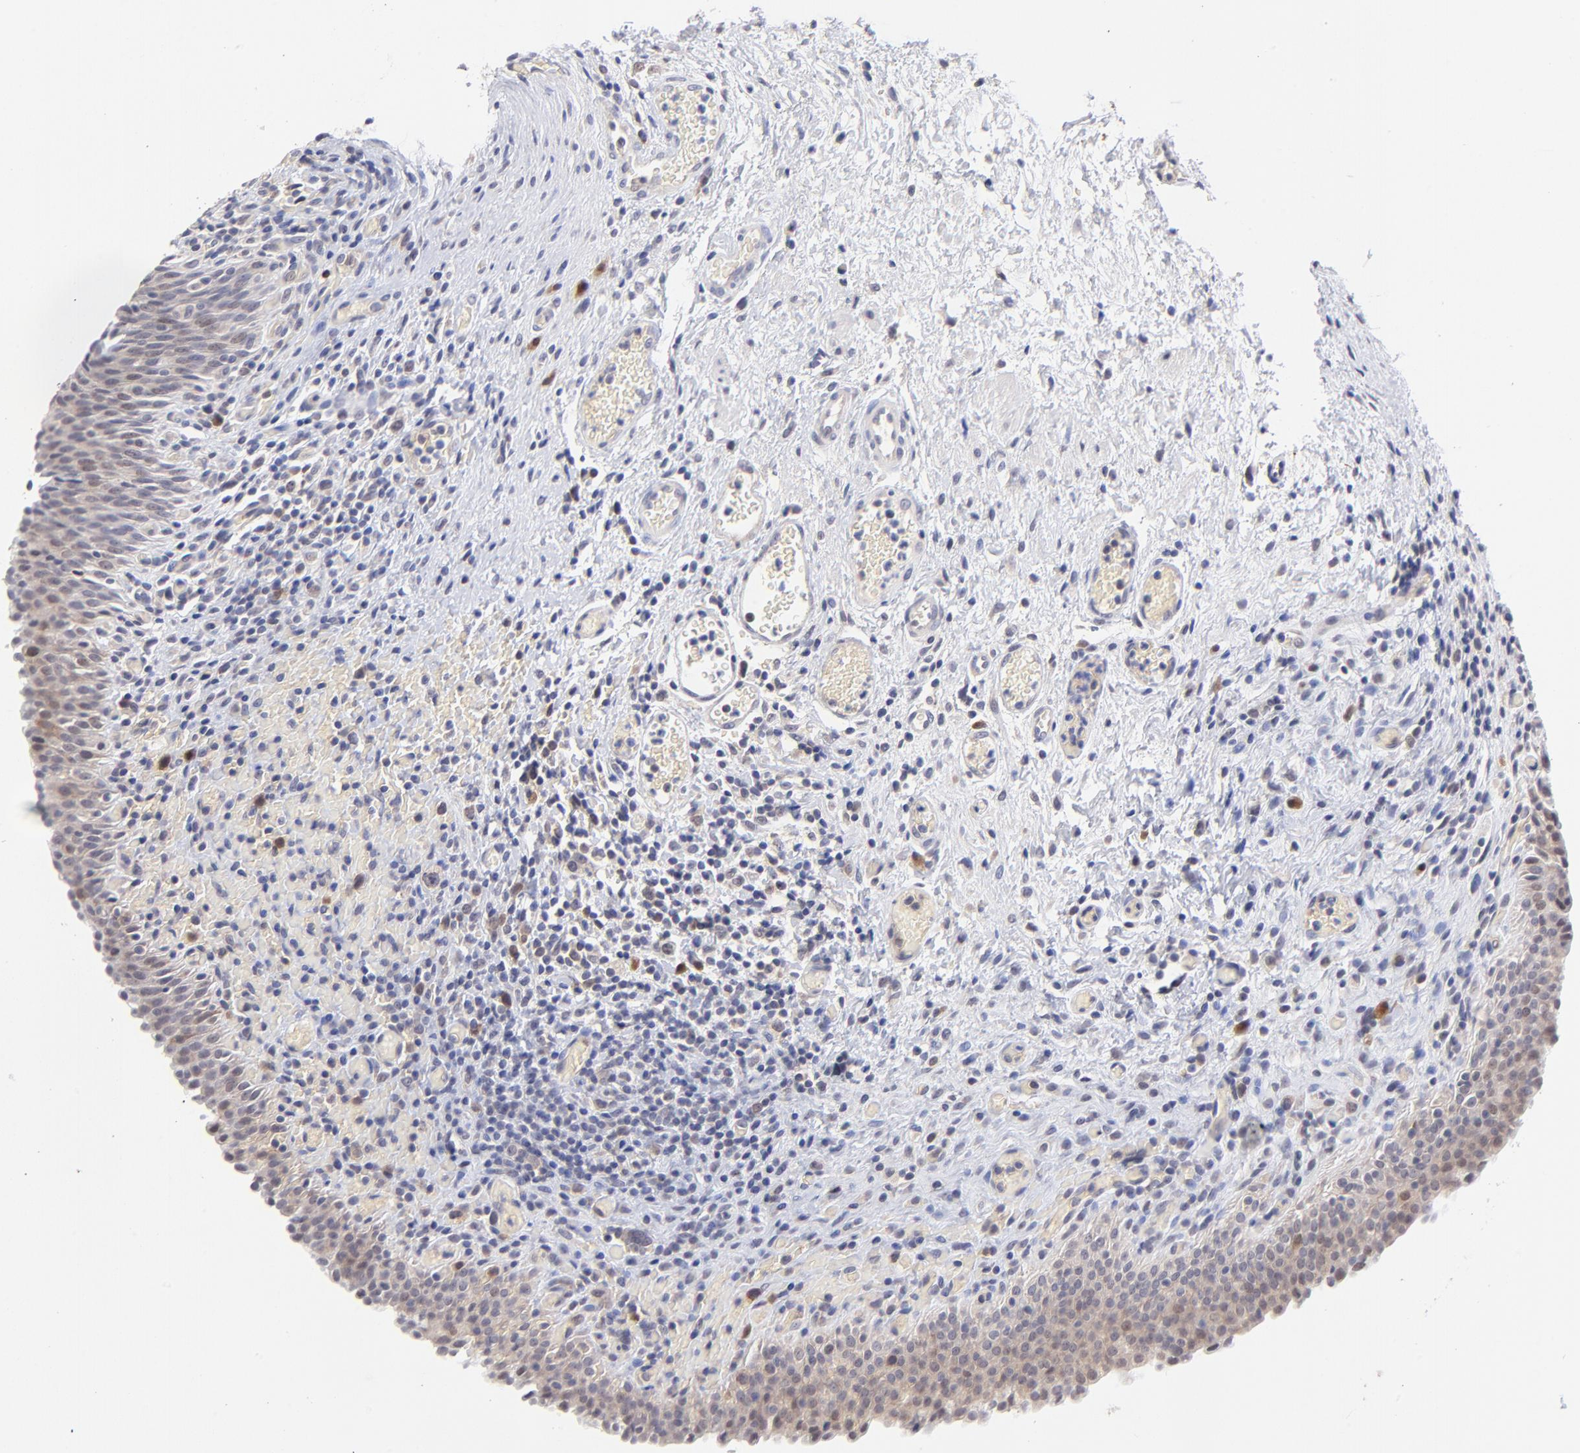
{"staining": {"intensity": "weak", "quantity": ">75%", "location": "cytoplasmic/membranous"}, "tissue": "urinary bladder", "cell_type": "Urothelial cells", "image_type": "normal", "snomed": [{"axis": "morphology", "description": "Normal tissue, NOS"}, {"axis": "morphology", "description": "Urothelial carcinoma, High grade"}, {"axis": "topography", "description": "Urinary bladder"}], "caption": "The photomicrograph shows staining of unremarkable urinary bladder, revealing weak cytoplasmic/membranous protein positivity (brown color) within urothelial cells.", "gene": "ZNF155", "patient": {"sex": "male", "age": 51}}